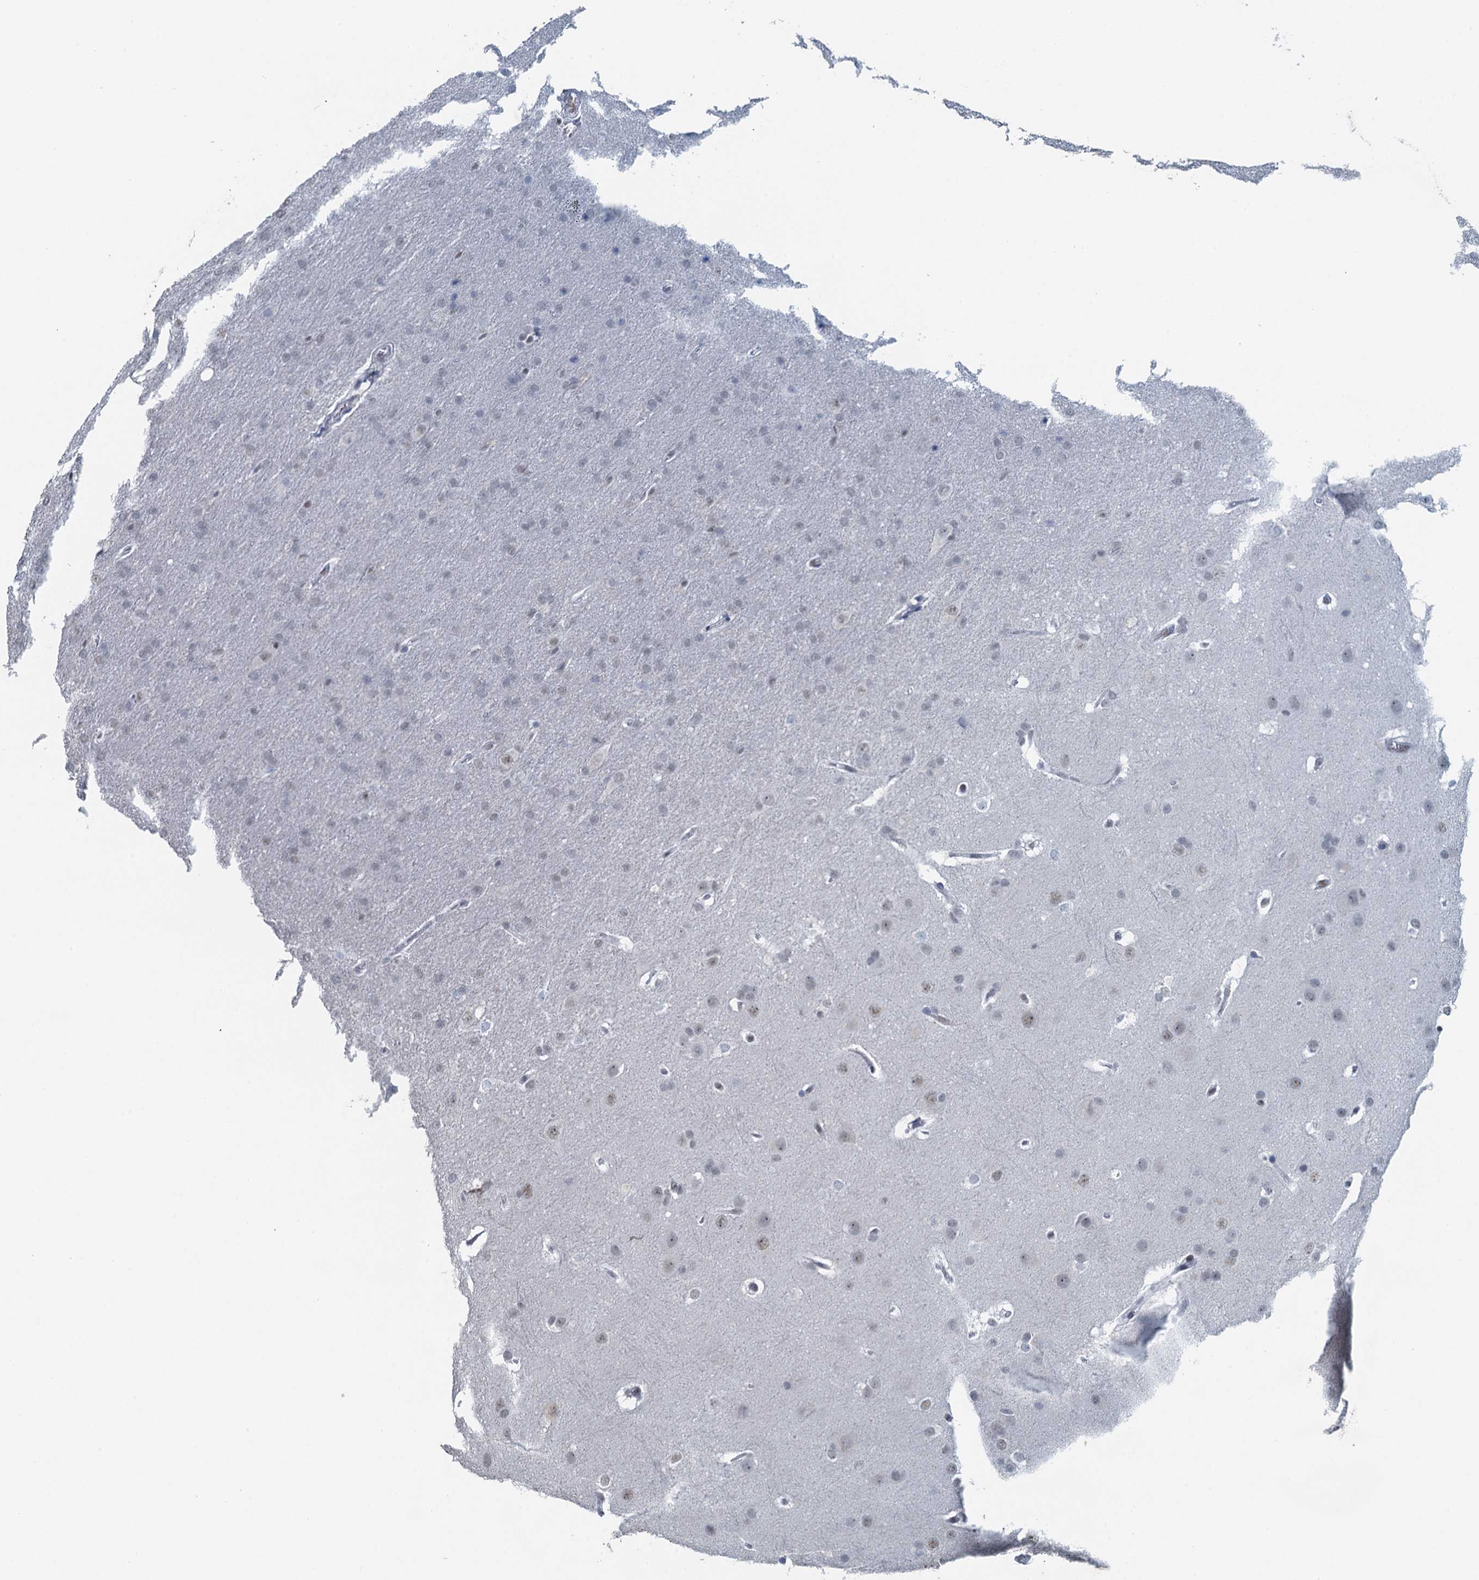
{"staining": {"intensity": "weak", "quantity": "<25%", "location": "nuclear"}, "tissue": "glioma", "cell_type": "Tumor cells", "image_type": "cancer", "snomed": [{"axis": "morphology", "description": "Glioma, malignant, Low grade"}, {"axis": "topography", "description": "Brain"}], "caption": "A micrograph of glioma stained for a protein displays no brown staining in tumor cells.", "gene": "TTLL9", "patient": {"sex": "female", "age": 32}}